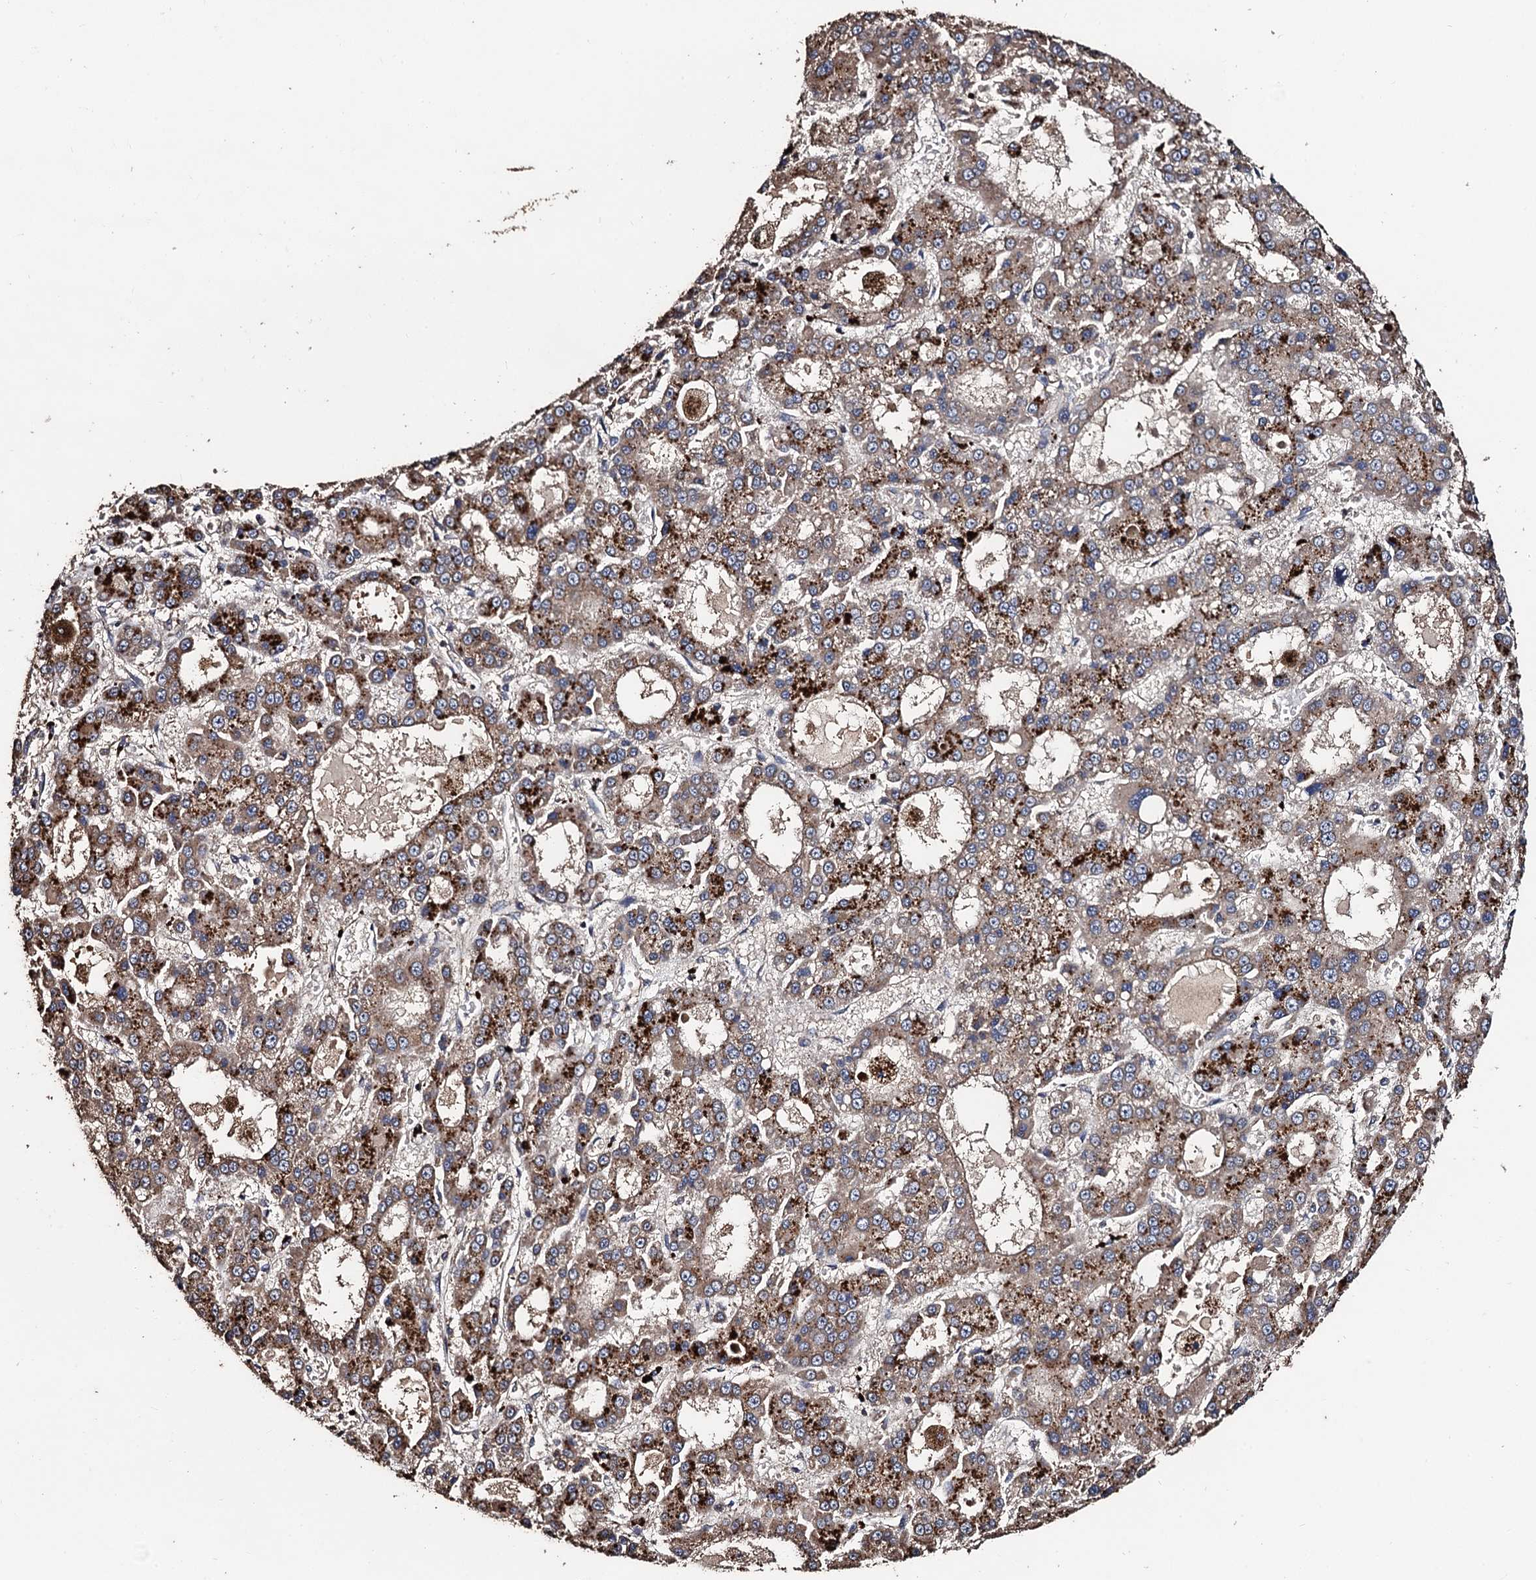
{"staining": {"intensity": "moderate", "quantity": ">75%", "location": "cytoplasmic/membranous"}, "tissue": "liver cancer", "cell_type": "Tumor cells", "image_type": "cancer", "snomed": [{"axis": "morphology", "description": "Carcinoma, Hepatocellular, NOS"}, {"axis": "topography", "description": "Liver"}], "caption": "A micrograph showing moderate cytoplasmic/membranous positivity in approximately >75% of tumor cells in hepatocellular carcinoma (liver), as visualized by brown immunohistochemical staining.", "gene": "PPTC7", "patient": {"sex": "male", "age": 70}}